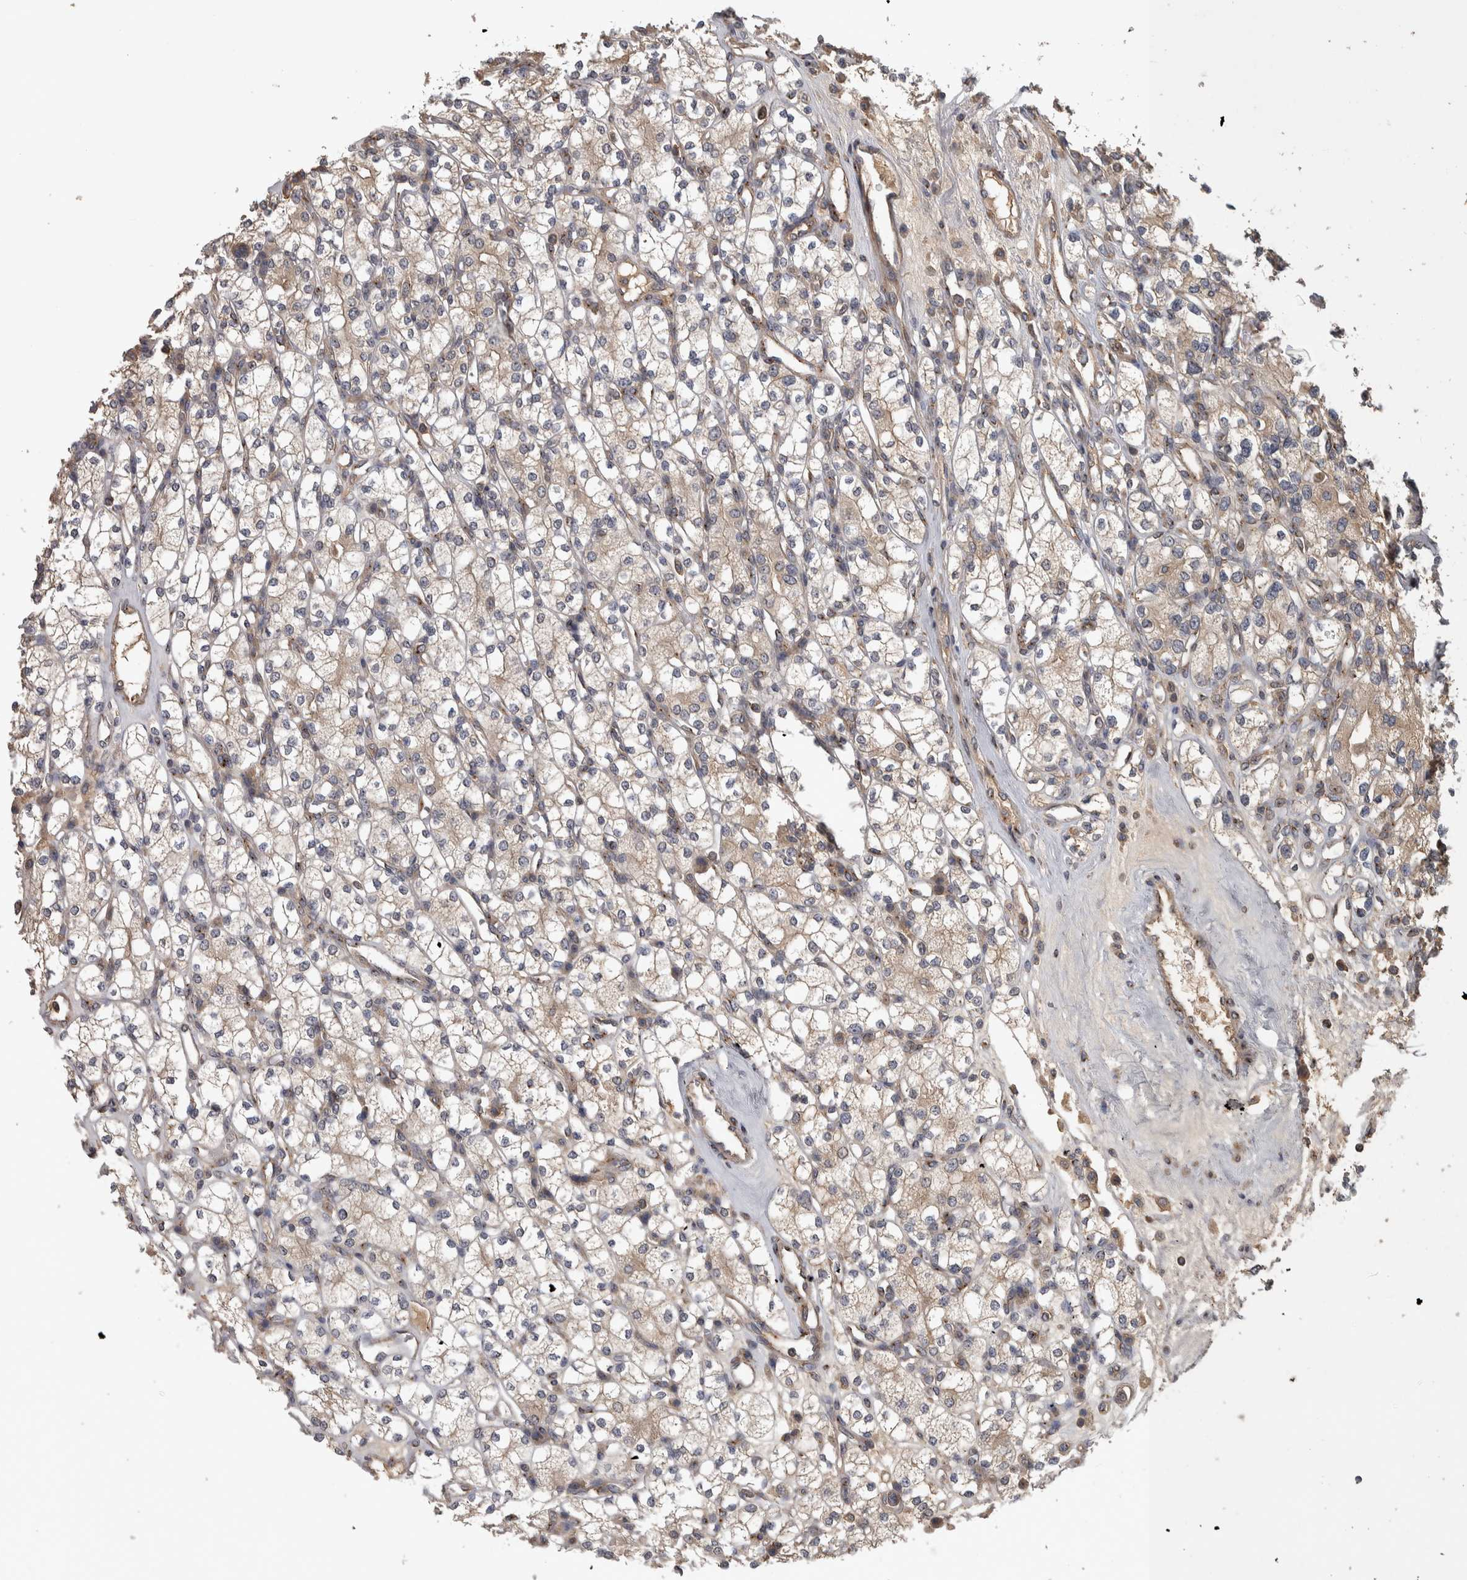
{"staining": {"intensity": "weak", "quantity": ">75%", "location": "cytoplasmic/membranous"}, "tissue": "renal cancer", "cell_type": "Tumor cells", "image_type": "cancer", "snomed": [{"axis": "morphology", "description": "Adenocarcinoma, NOS"}, {"axis": "topography", "description": "Kidney"}], "caption": "A photomicrograph of human adenocarcinoma (renal) stained for a protein demonstrates weak cytoplasmic/membranous brown staining in tumor cells. (DAB = brown stain, brightfield microscopy at high magnification).", "gene": "IFRD1", "patient": {"sex": "male", "age": 77}}